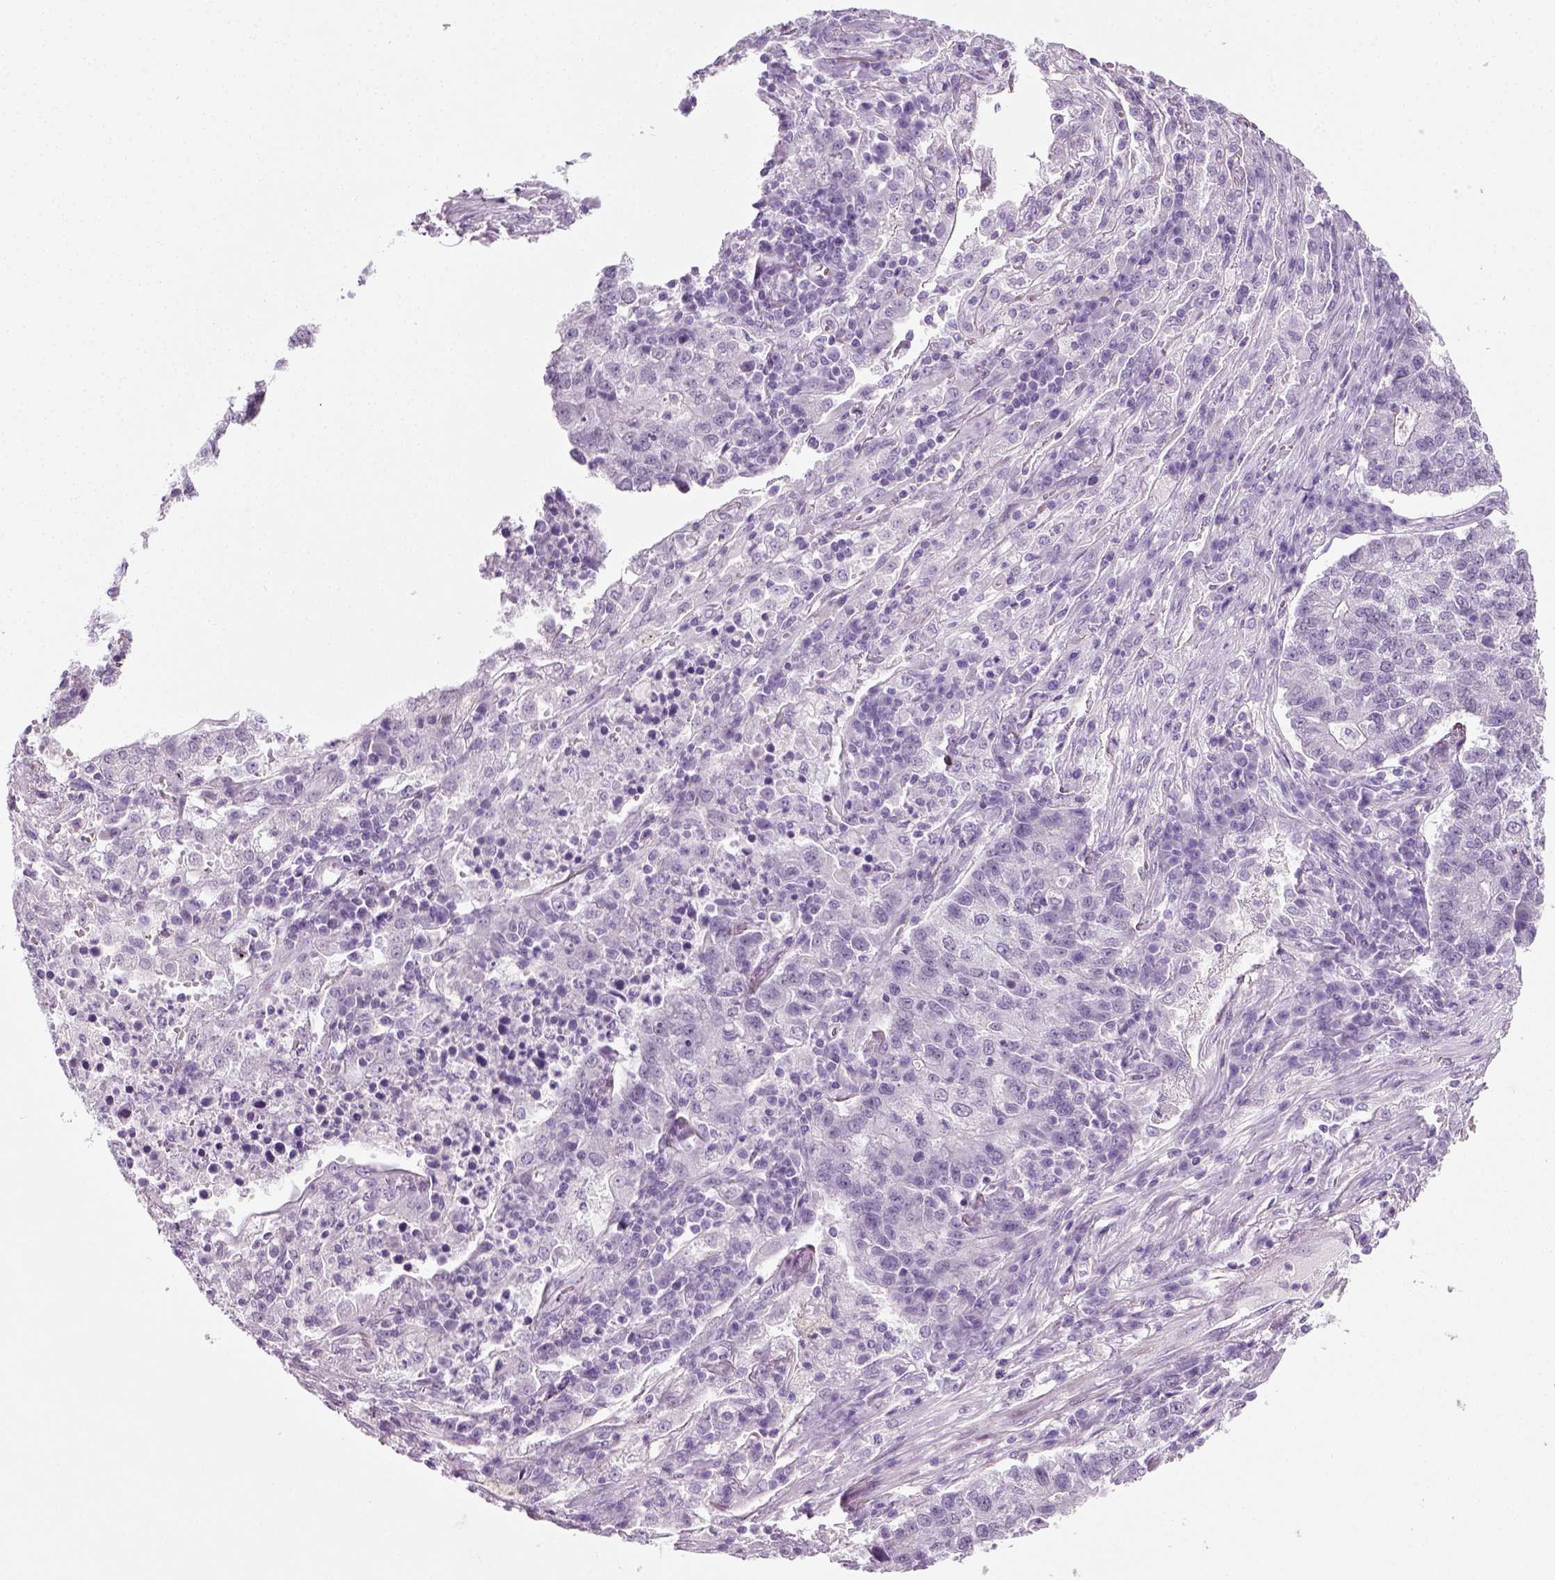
{"staining": {"intensity": "negative", "quantity": "none", "location": "none"}, "tissue": "lung cancer", "cell_type": "Tumor cells", "image_type": "cancer", "snomed": [{"axis": "morphology", "description": "Adenocarcinoma, NOS"}, {"axis": "topography", "description": "Lung"}], "caption": "A high-resolution histopathology image shows immunohistochemistry staining of lung cancer (adenocarcinoma), which displays no significant expression in tumor cells.", "gene": "SPATA31E1", "patient": {"sex": "male", "age": 57}}